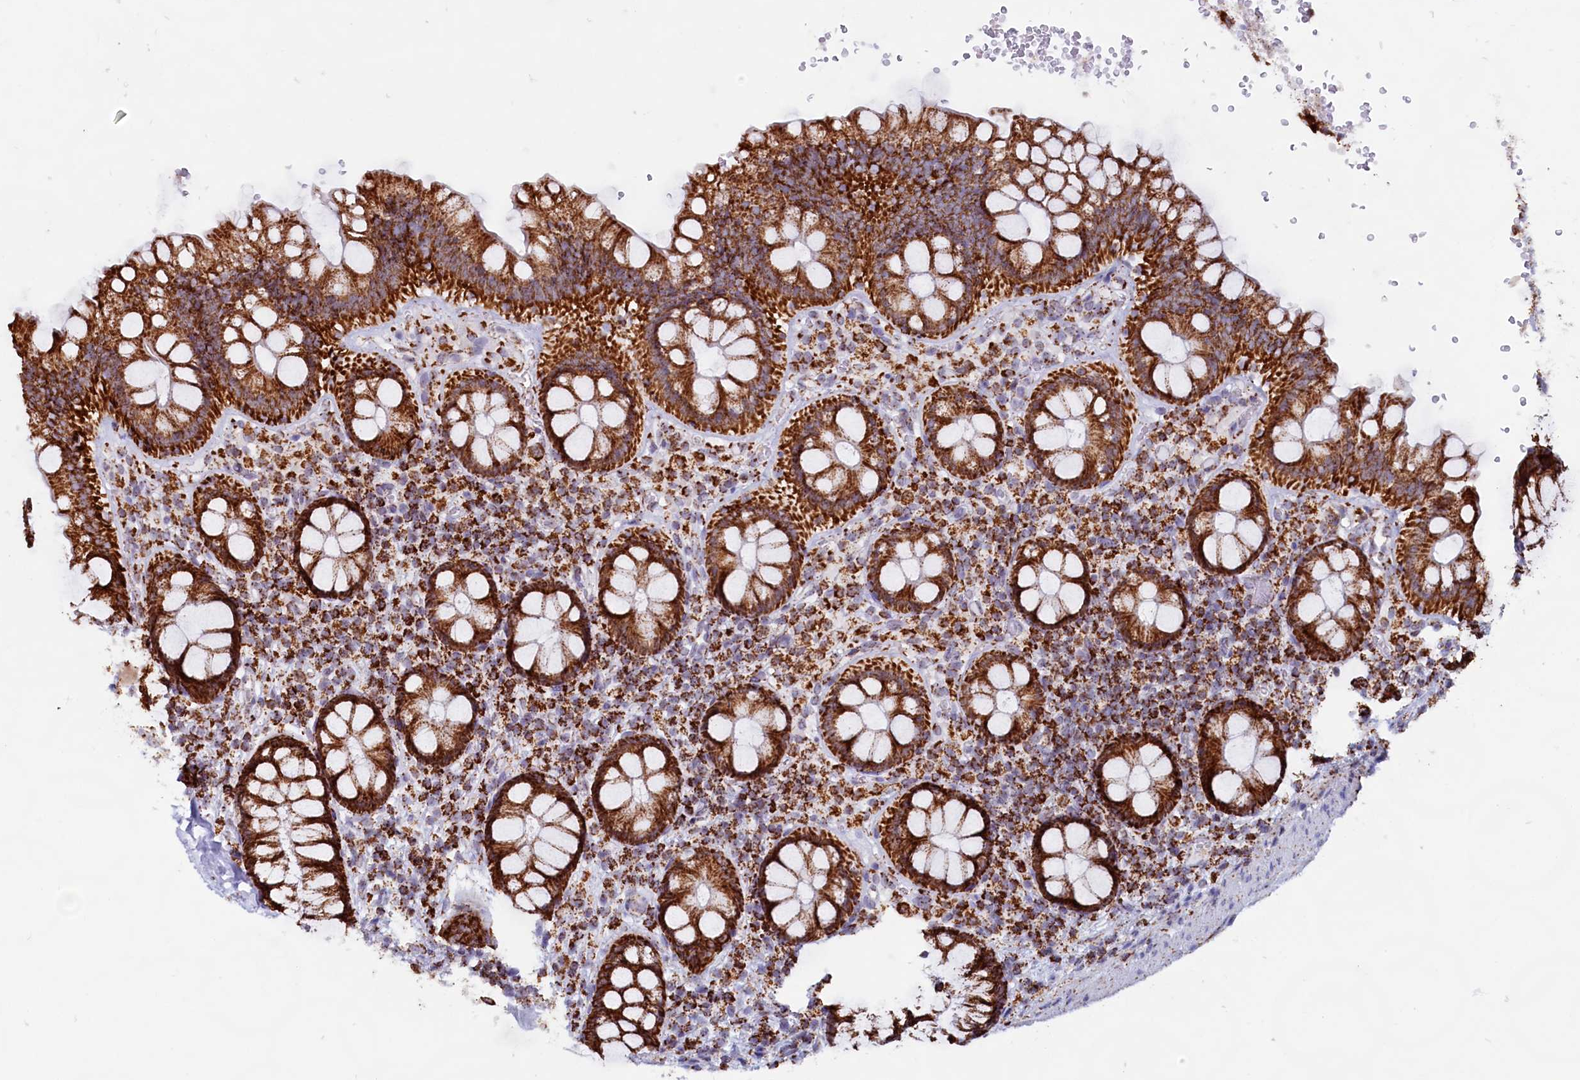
{"staining": {"intensity": "strong", "quantity": ">75%", "location": "cytoplasmic/membranous"}, "tissue": "rectum", "cell_type": "Glandular cells", "image_type": "normal", "snomed": [{"axis": "morphology", "description": "Normal tissue, NOS"}, {"axis": "topography", "description": "Rectum"}], "caption": "This photomicrograph reveals immunohistochemistry staining of benign human rectum, with high strong cytoplasmic/membranous staining in approximately >75% of glandular cells.", "gene": "C1D", "patient": {"sex": "male", "age": 83}}